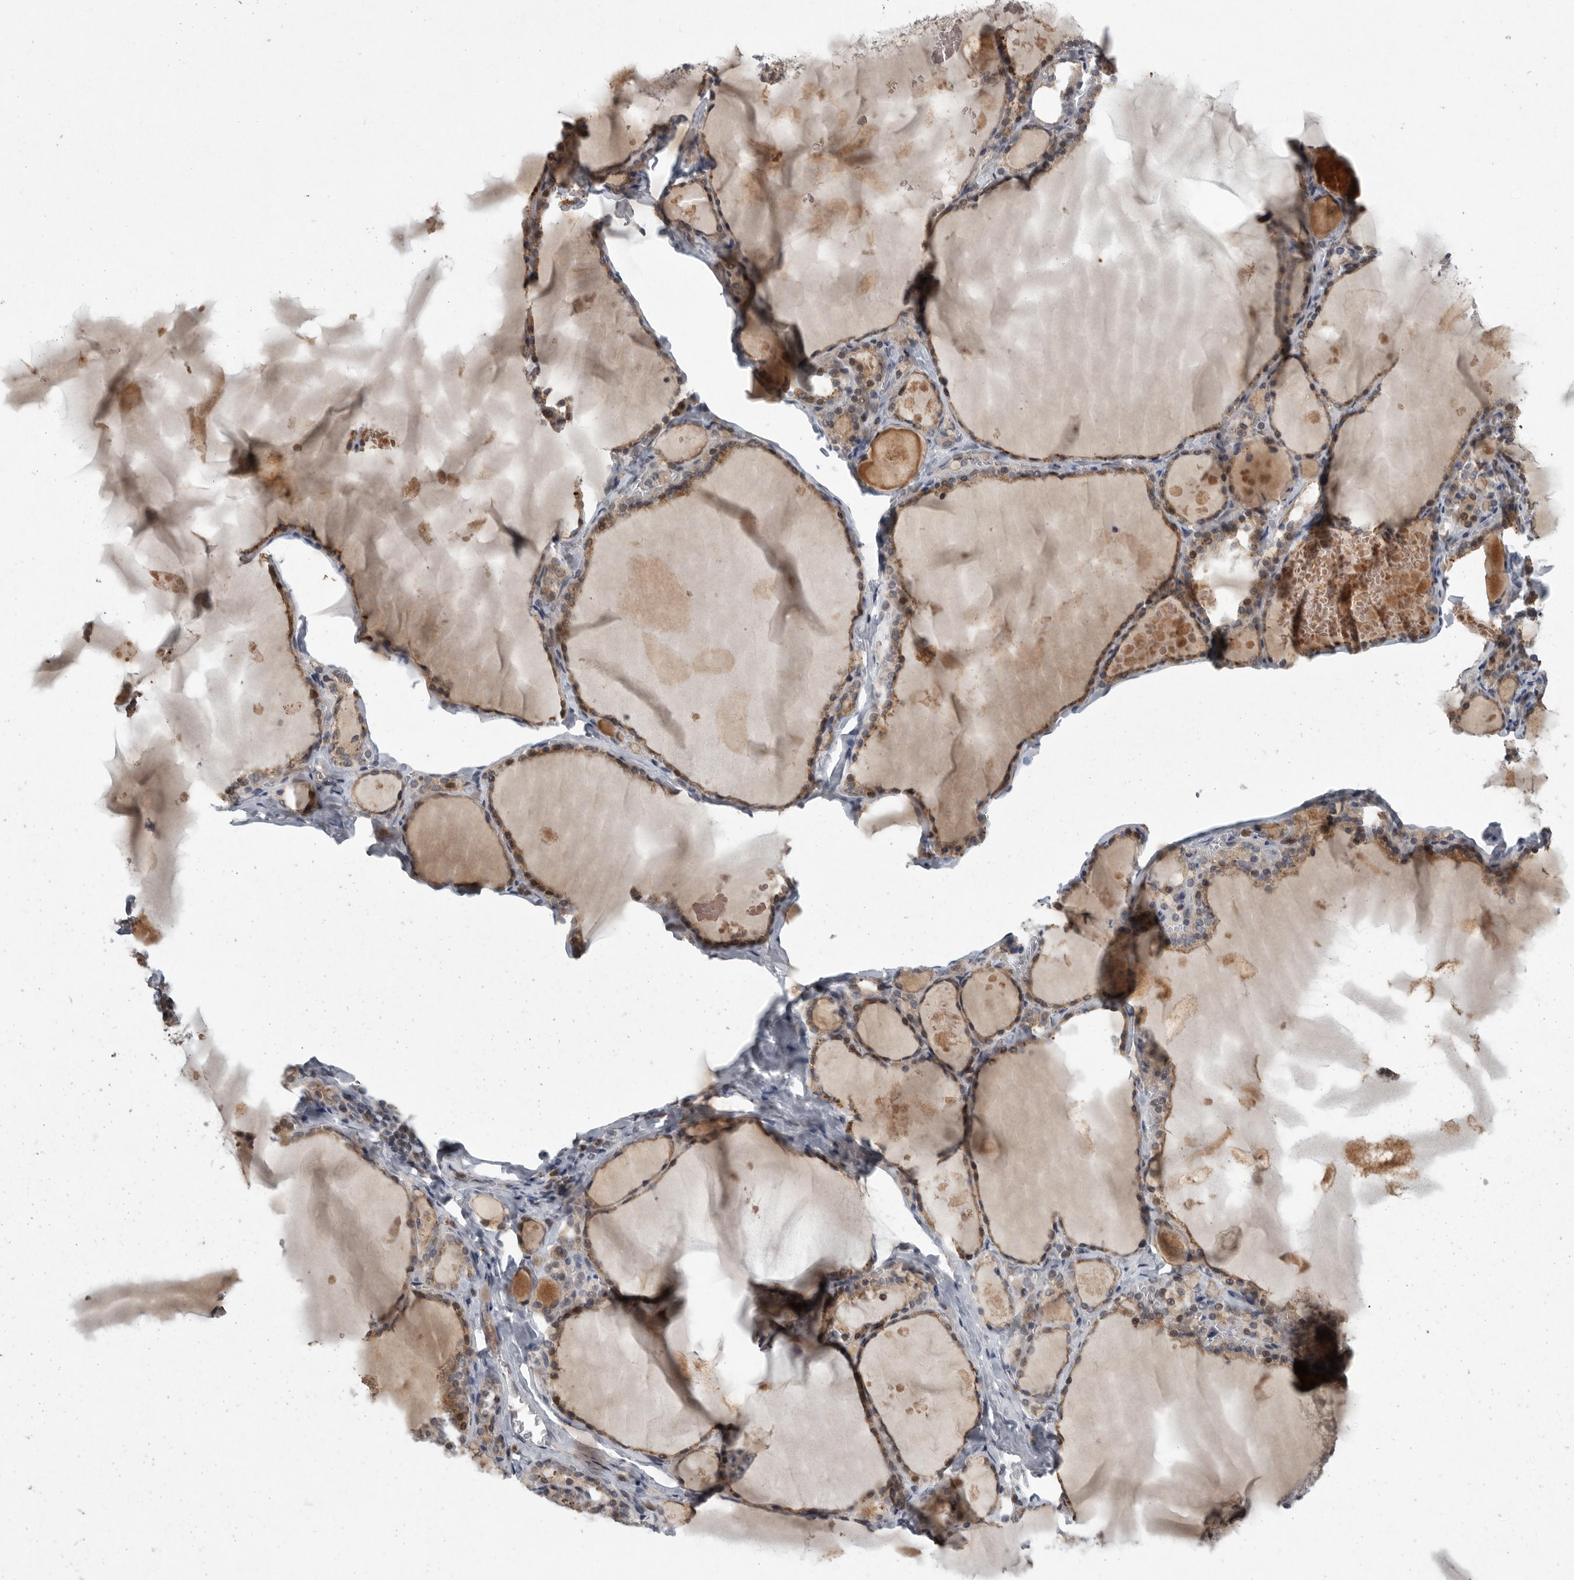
{"staining": {"intensity": "weak", "quantity": ">75%", "location": "cytoplasmic/membranous"}, "tissue": "thyroid gland", "cell_type": "Glandular cells", "image_type": "normal", "snomed": [{"axis": "morphology", "description": "Normal tissue, NOS"}, {"axis": "topography", "description": "Thyroid gland"}], "caption": "Immunohistochemistry staining of normal thyroid gland, which demonstrates low levels of weak cytoplasmic/membranous expression in approximately >75% of glandular cells indicating weak cytoplasmic/membranous protein positivity. The staining was performed using DAB (brown) for protein detection and nuclei were counterstained in hematoxylin (blue).", "gene": "MAN2A1", "patient": {"sex": "male", "age": 56}}